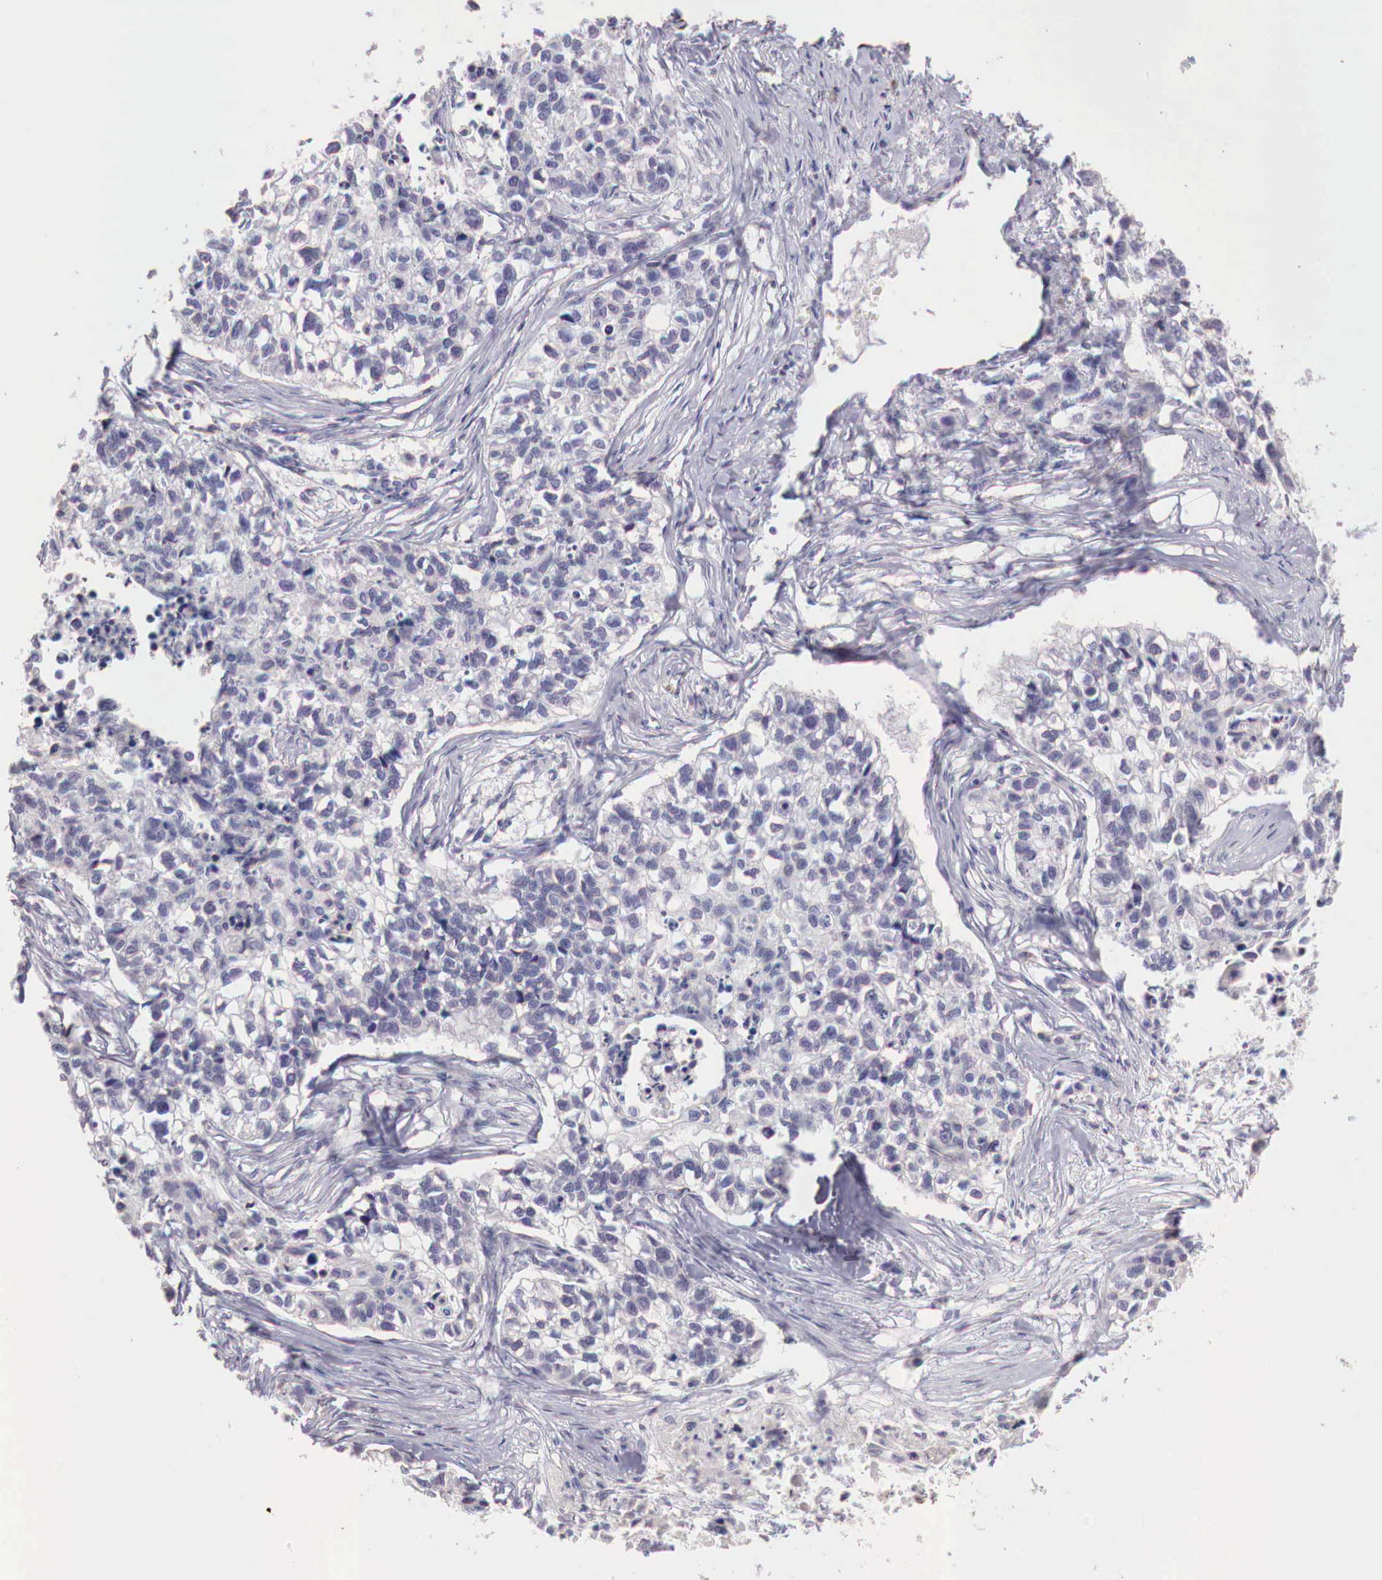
{"staining": {"intensity": "negative", "quantity": "none", "location": "none"}, "tissue": "lung cancer", "cell_type": "Tumor cells", "image_type": "cancer", "snomed": [{"axis": "morphology", "description": "Squamous cell carcinoma, NOS"}, {"axis": "topography", "description": "Lymph node"}, {"axis": "topography", "description": "Lung"}], "caption": "This is a photomicrograph of immunohistochemistry staining of lung cancer (squamous cell carcinoma), which shows no expression in tumor cells.", "gene": "XPNPEP2", "patient": {"sex": "male", "age": 74}}